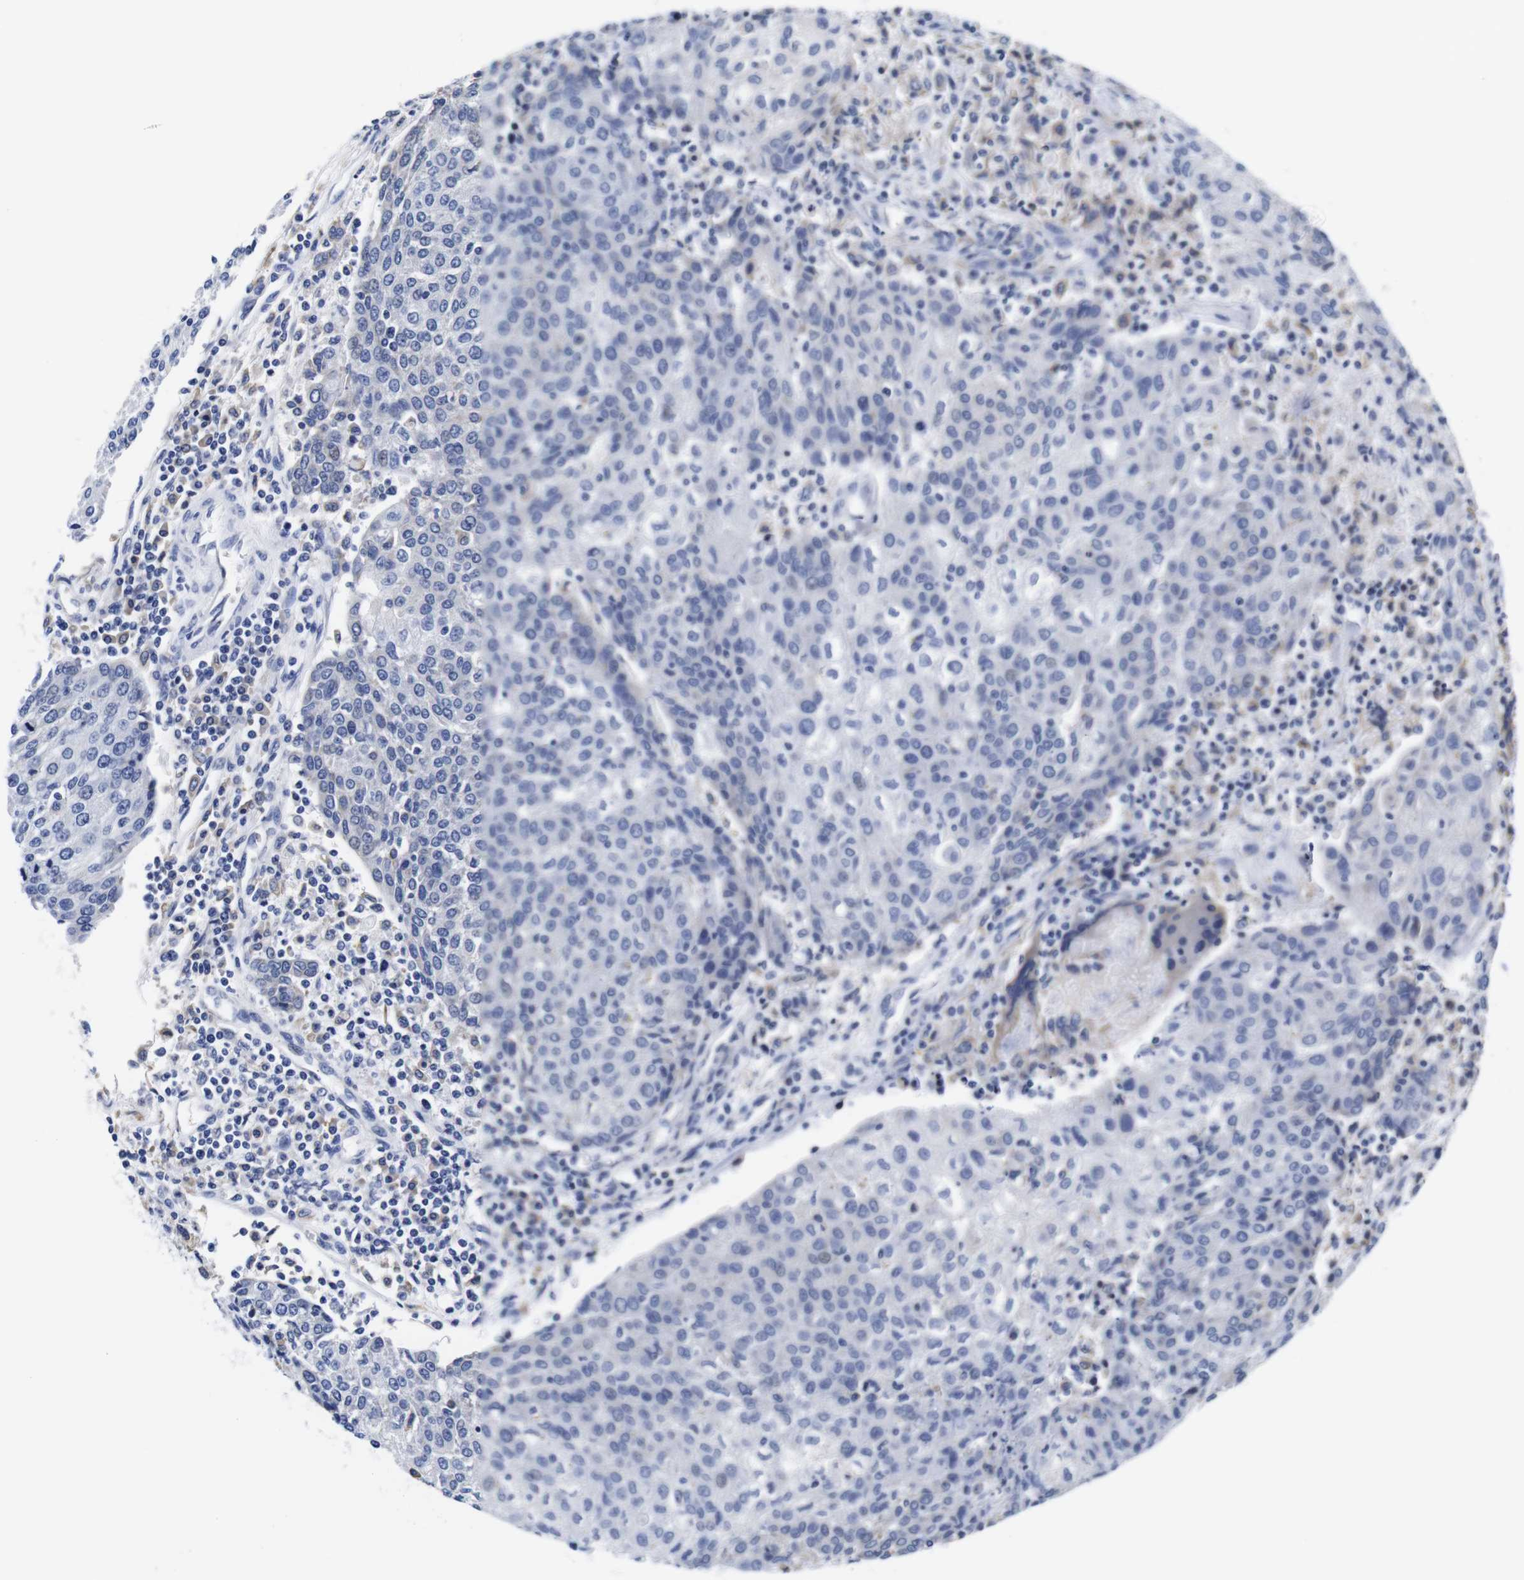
{"staining": {"intensity": "negative", "quantity": "none", "location": "none"}, "tissue": "urothelial cancer", "cell_type": "Tumor cells", "image_type": "cancer", "snomed": [{"axis": "morphology", "description": "Urothelial carcinoma, High grade"}, {"axis": "topography", "description": "Urinary bladder"}], "caption": "A photomicrograph of urothelial carcinoma (high-grade) stained for a protein shows no brown staining in tumor cells.", "gene": "CLEC4G", "patient": {"sex": "female", "age": 85}}